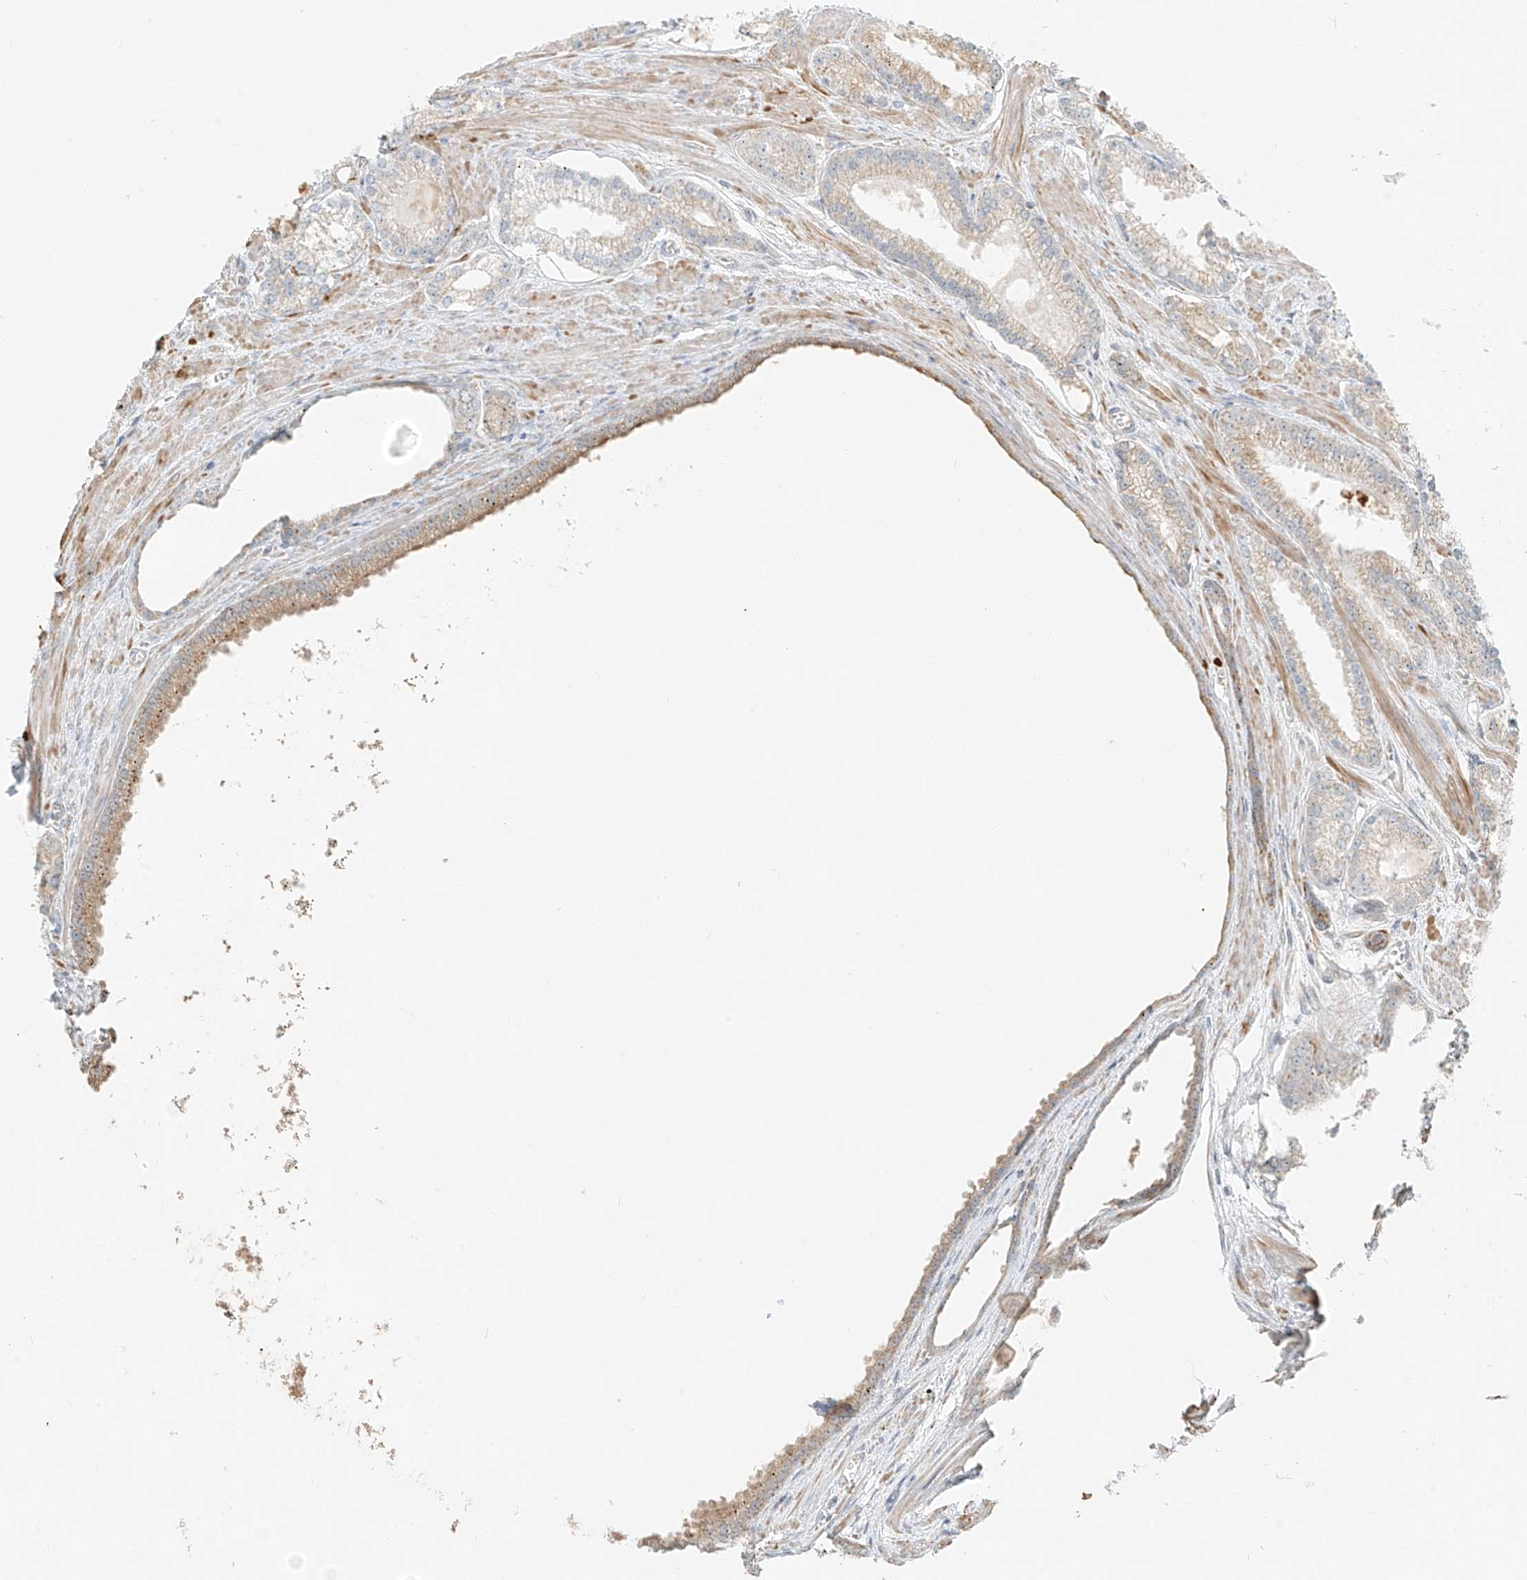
{"staining": {"intensity": "weak", "quantity": "<25%", "location": "cytoplasmic/membranous"}, "tissue": "prostate cancer", "cell_type": "Tumor cells", "image_type": "cancer", "snomed": [{"axis": "morphology", "description": "Adenocarcinoma, Low grade"}, {"axis": "topography", "description": "Prostate"}], "caption": "Human prostate low-grade adenocarcinoma stained for a protein using immunohistochemistry (IHC) shows no staining in tumor cells.", "gene": "UST", "patient": {"sex": "male", "age": 54}}